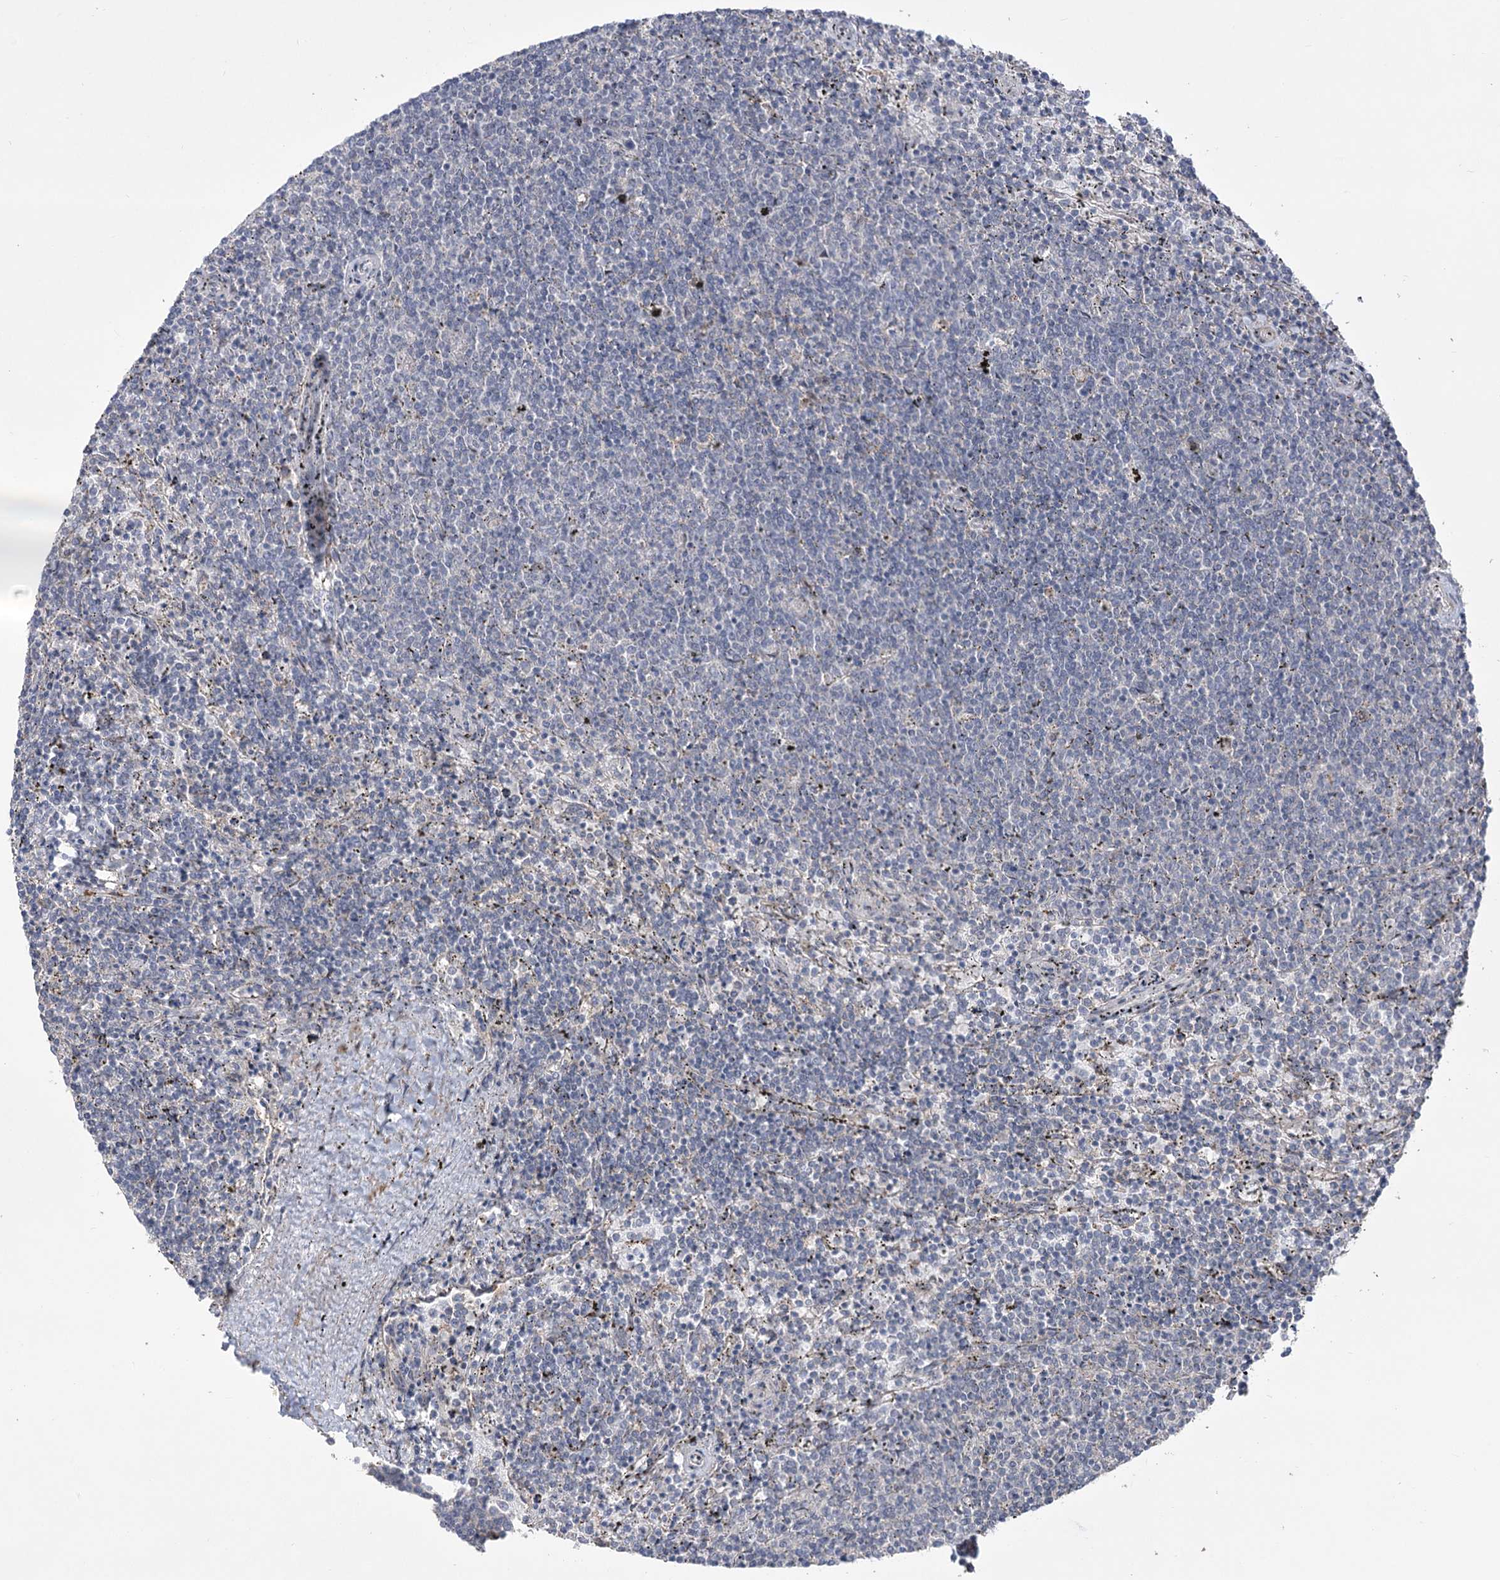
{"staining": {"intensity": "negative", "quantity": "none", "location": "none"}, "tissue": "lymphoma", "cell_type": "Tumor cells", "image_type": "cancer", "snomed": [{"axis": "morphology", "description": "Malignant lymphoma, non-Hodgkin's type, Low grade"}, {"axis": "topography", "description": "Spleen"}], "caption": "A micrograph of malignant lymphoma, non-Hodgkin's type (low-grade) stained for a protein exhibits no brown staining in tumor cells.", "gene": "ZSCAN23", "patient": {"sex": "female", "age": 50}}